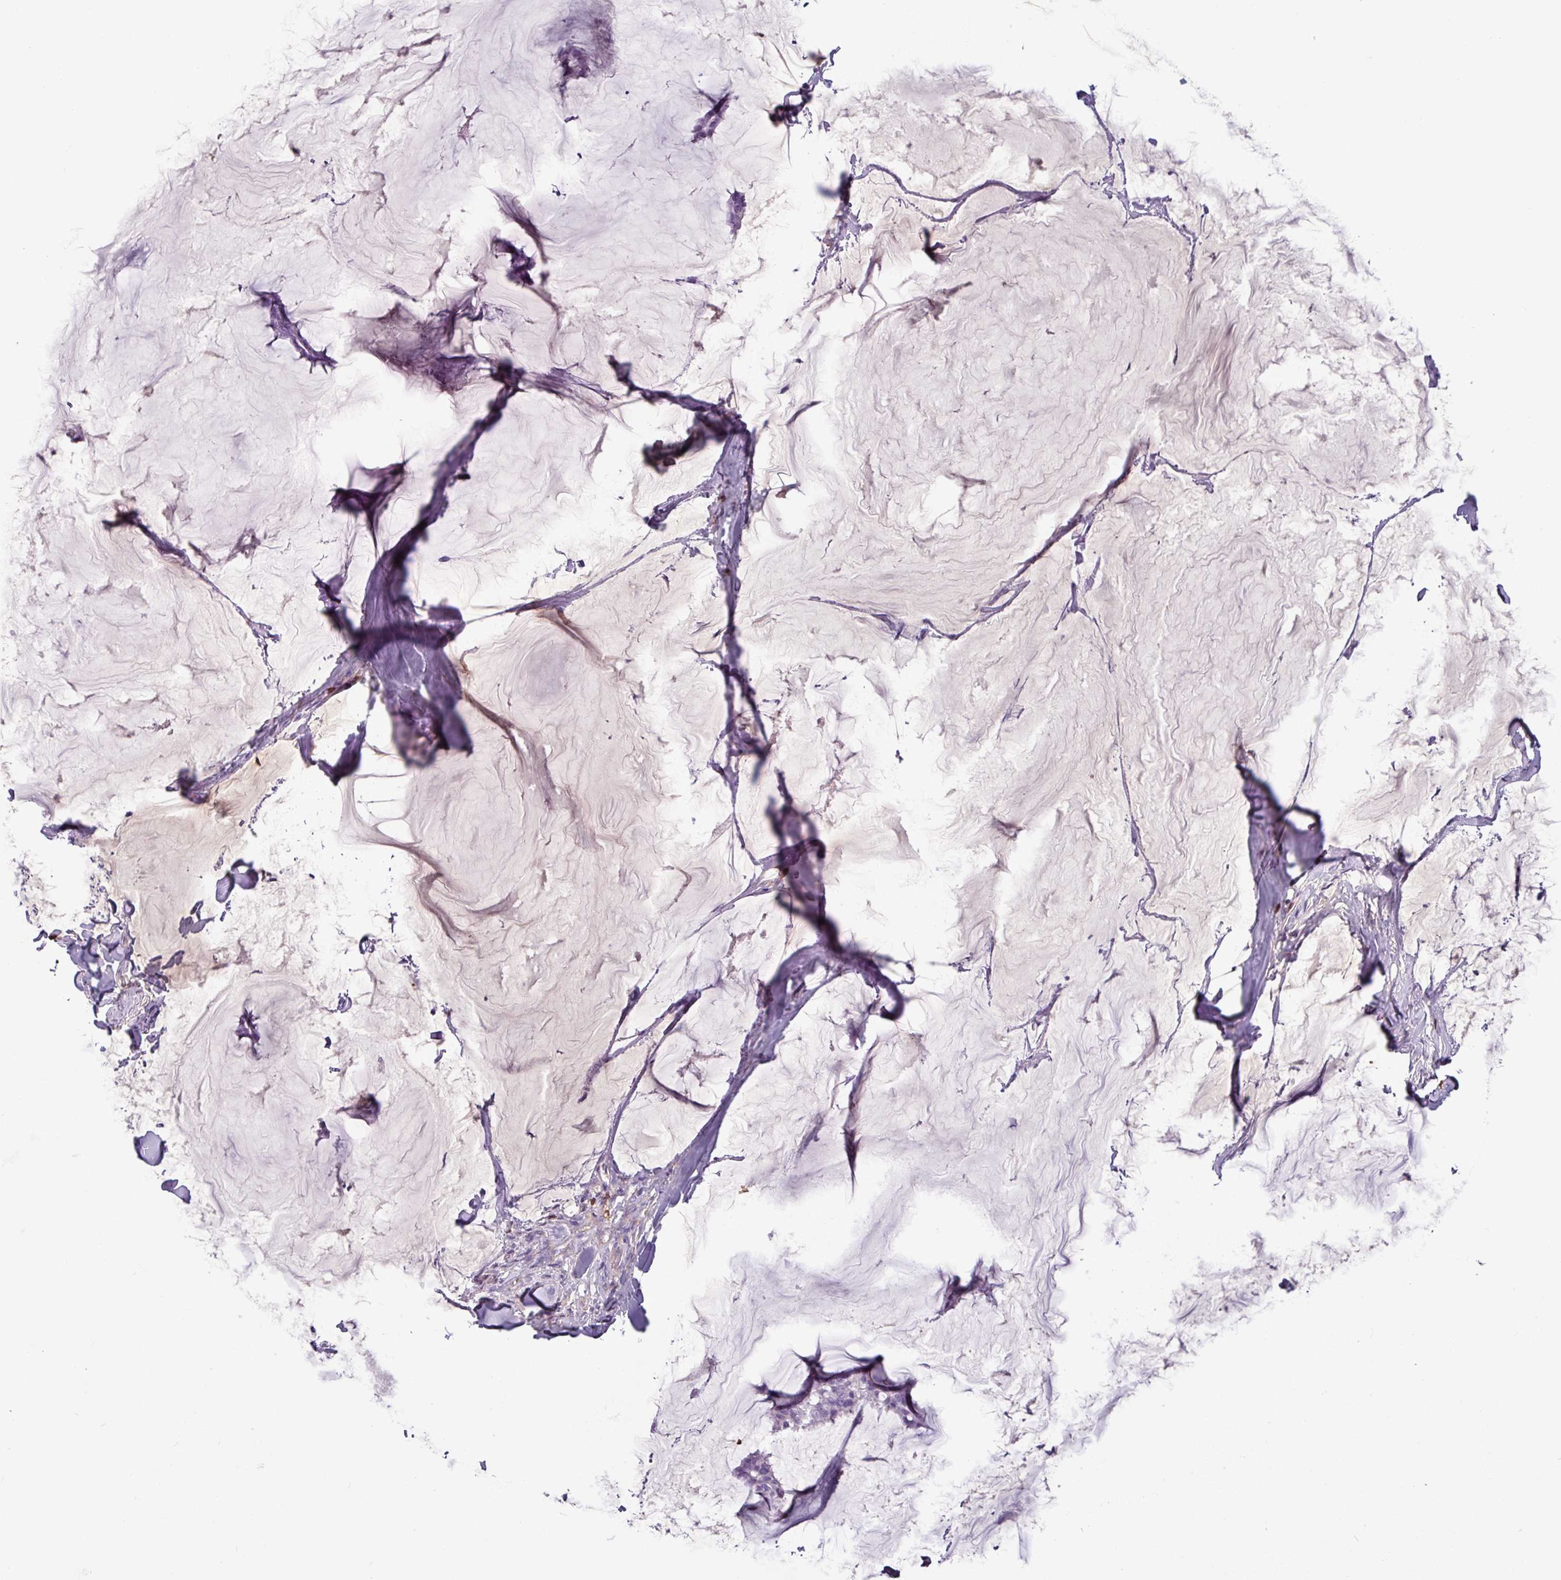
{"staining": {"intensity": "negative", "quantity": "none", "location": "none"}, "tissue": "breast cancer", "cell_type": "Tumor cells", "image_type": "cancer", "snomed": [{"axis": "morphology", "description": "Duct carcinoma"}, {"axis": "topography", "description": "Breast"}], "caption": "Human breast cancer stained for a protein using IHC reveals no positivity in tumor cells.", "gene": "CD8A", "patient": {"sex": "female", "age": 93}}